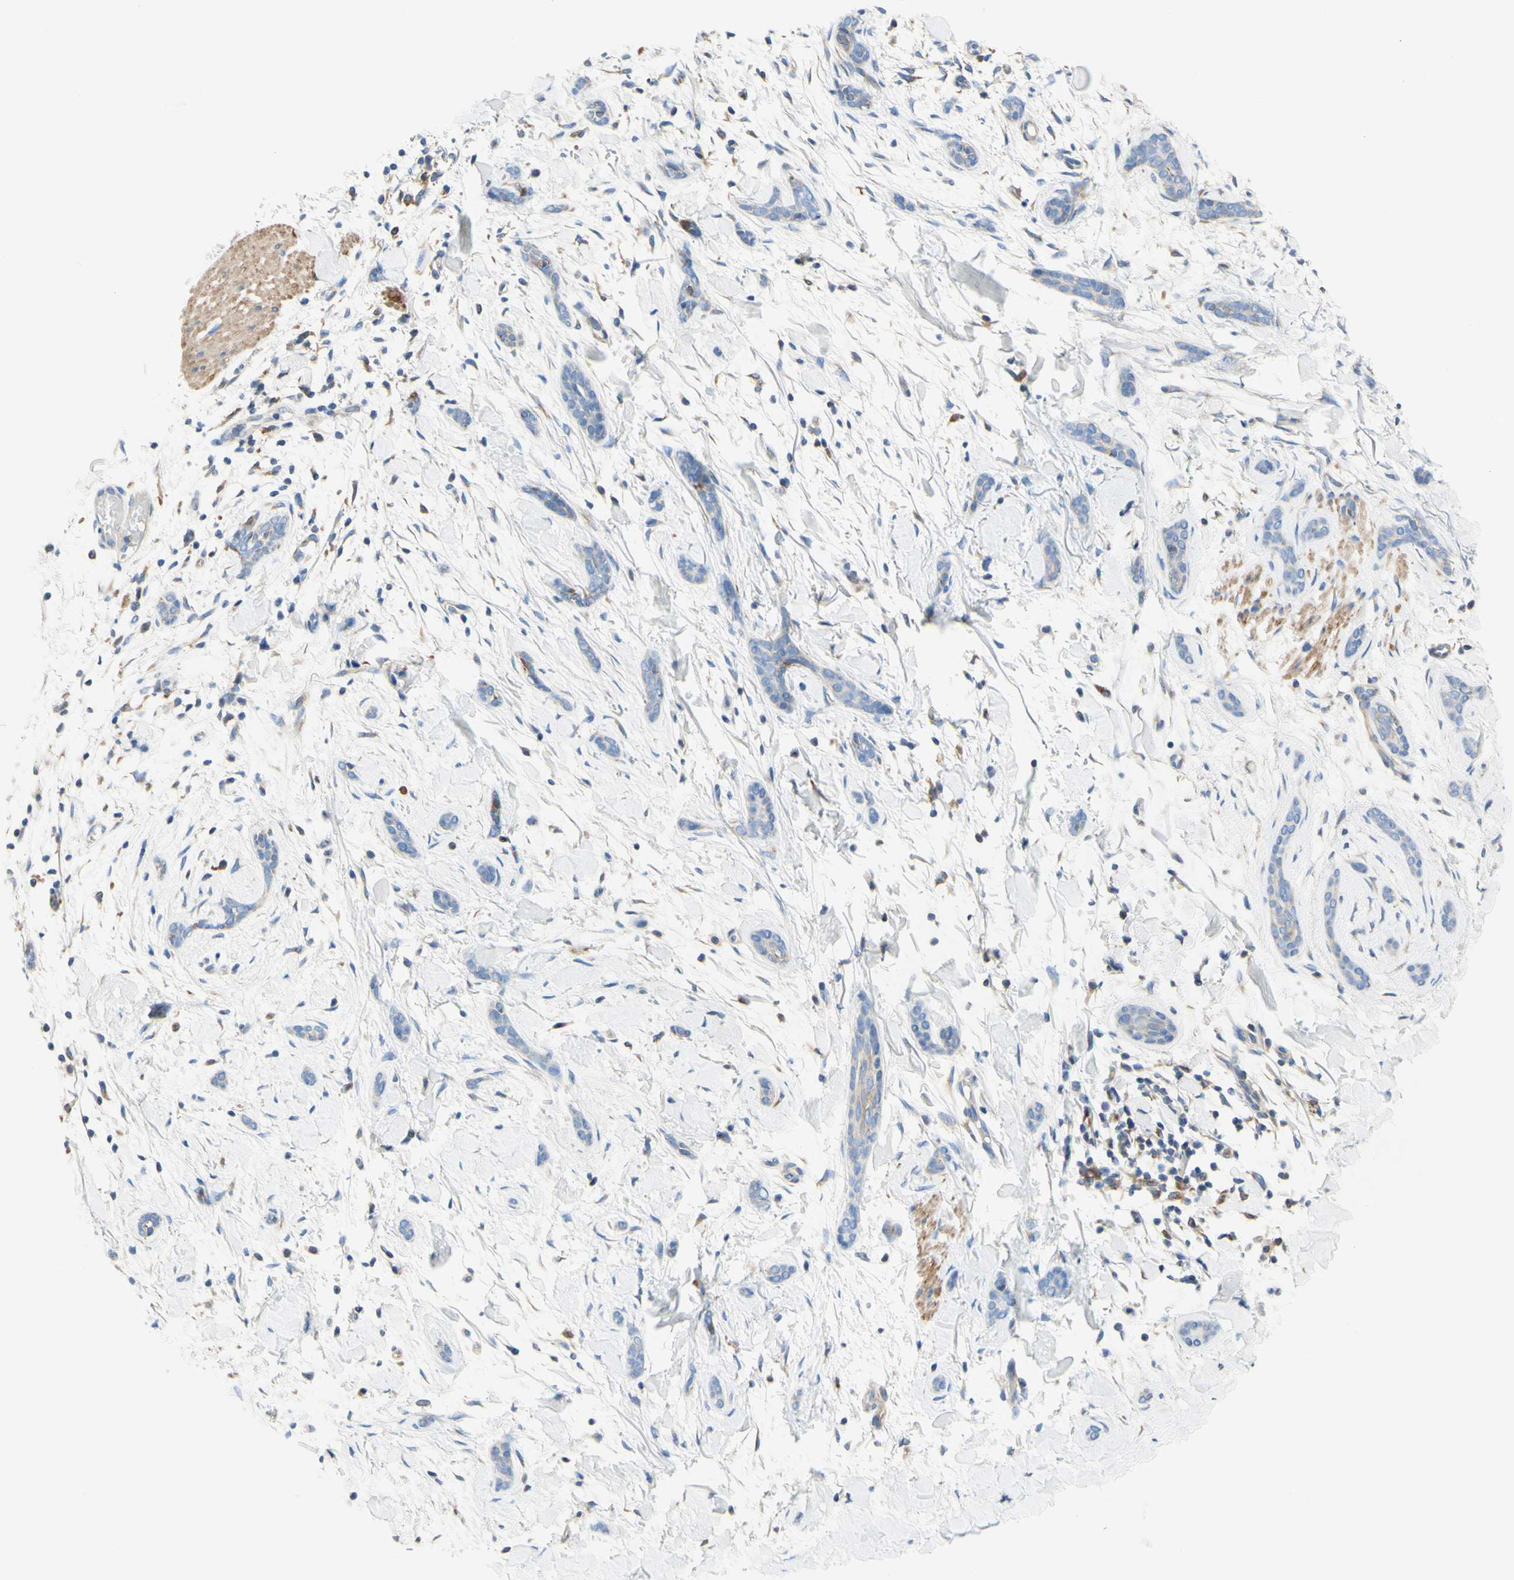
{"staining": {"intensity": "weak", "quantity": "<25%", "location": "cytoplasmic/membranous"}, "tissue": "skin cancer", "cell_type": "Tumor cells", "image_type": "cancer", "snomed": [{"axis": "morphology", "description": "Basal cell carcinoma"}, {"axis": "morphology", "description": "Adnexal tumor, benign"}, {"axis": "topography", "description": "Skin"}], "caption": "This is an immunohistochemistry (IHC) image of human skin benign adnexal tumor. There is no expression in tumor cells.", "gene": "RETREG2", "patient": {"sex": "female", "age": 42}}